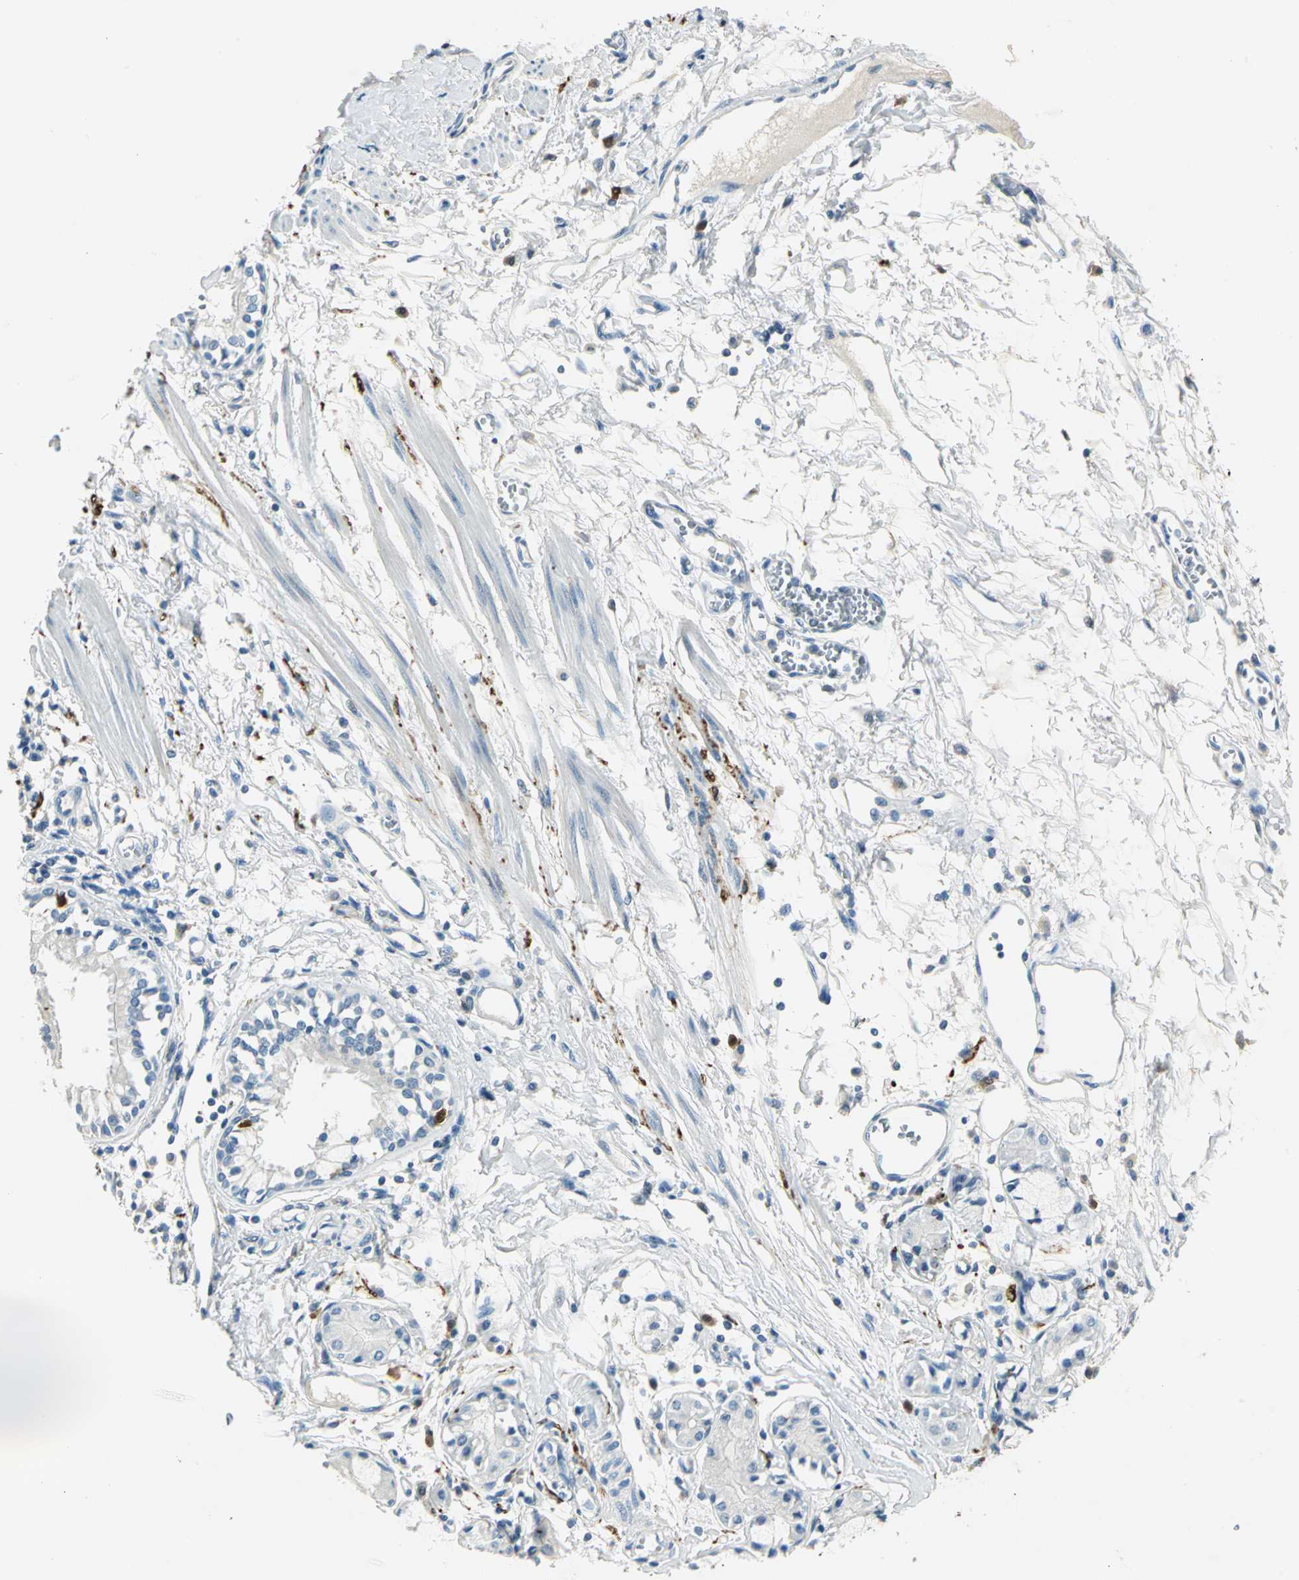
{"staining": {"intensity": "strong", "quantity": "<25%", "location": "cytoplasmic/membranous"}, "tissue": "bronchus", "cell_type": "Respiratory epithelial cells", "image_type": "normal", "snomed": [{"axis": "morphology", "description": "Normal tissue, NOS"}, {"axis": "topography", "description": "Bronchus"}, {"axis": "topography", "description": "Lung"}], "caption": "High-power microscopy captured an IHC histopathology image of unremarkable bronchus, revealing strong cytoplasmic/membranous staining in about <25% of respiratory epithelial cells.", "gene": "UCHL1", "patient": {"sex": "female", "age": 56}}